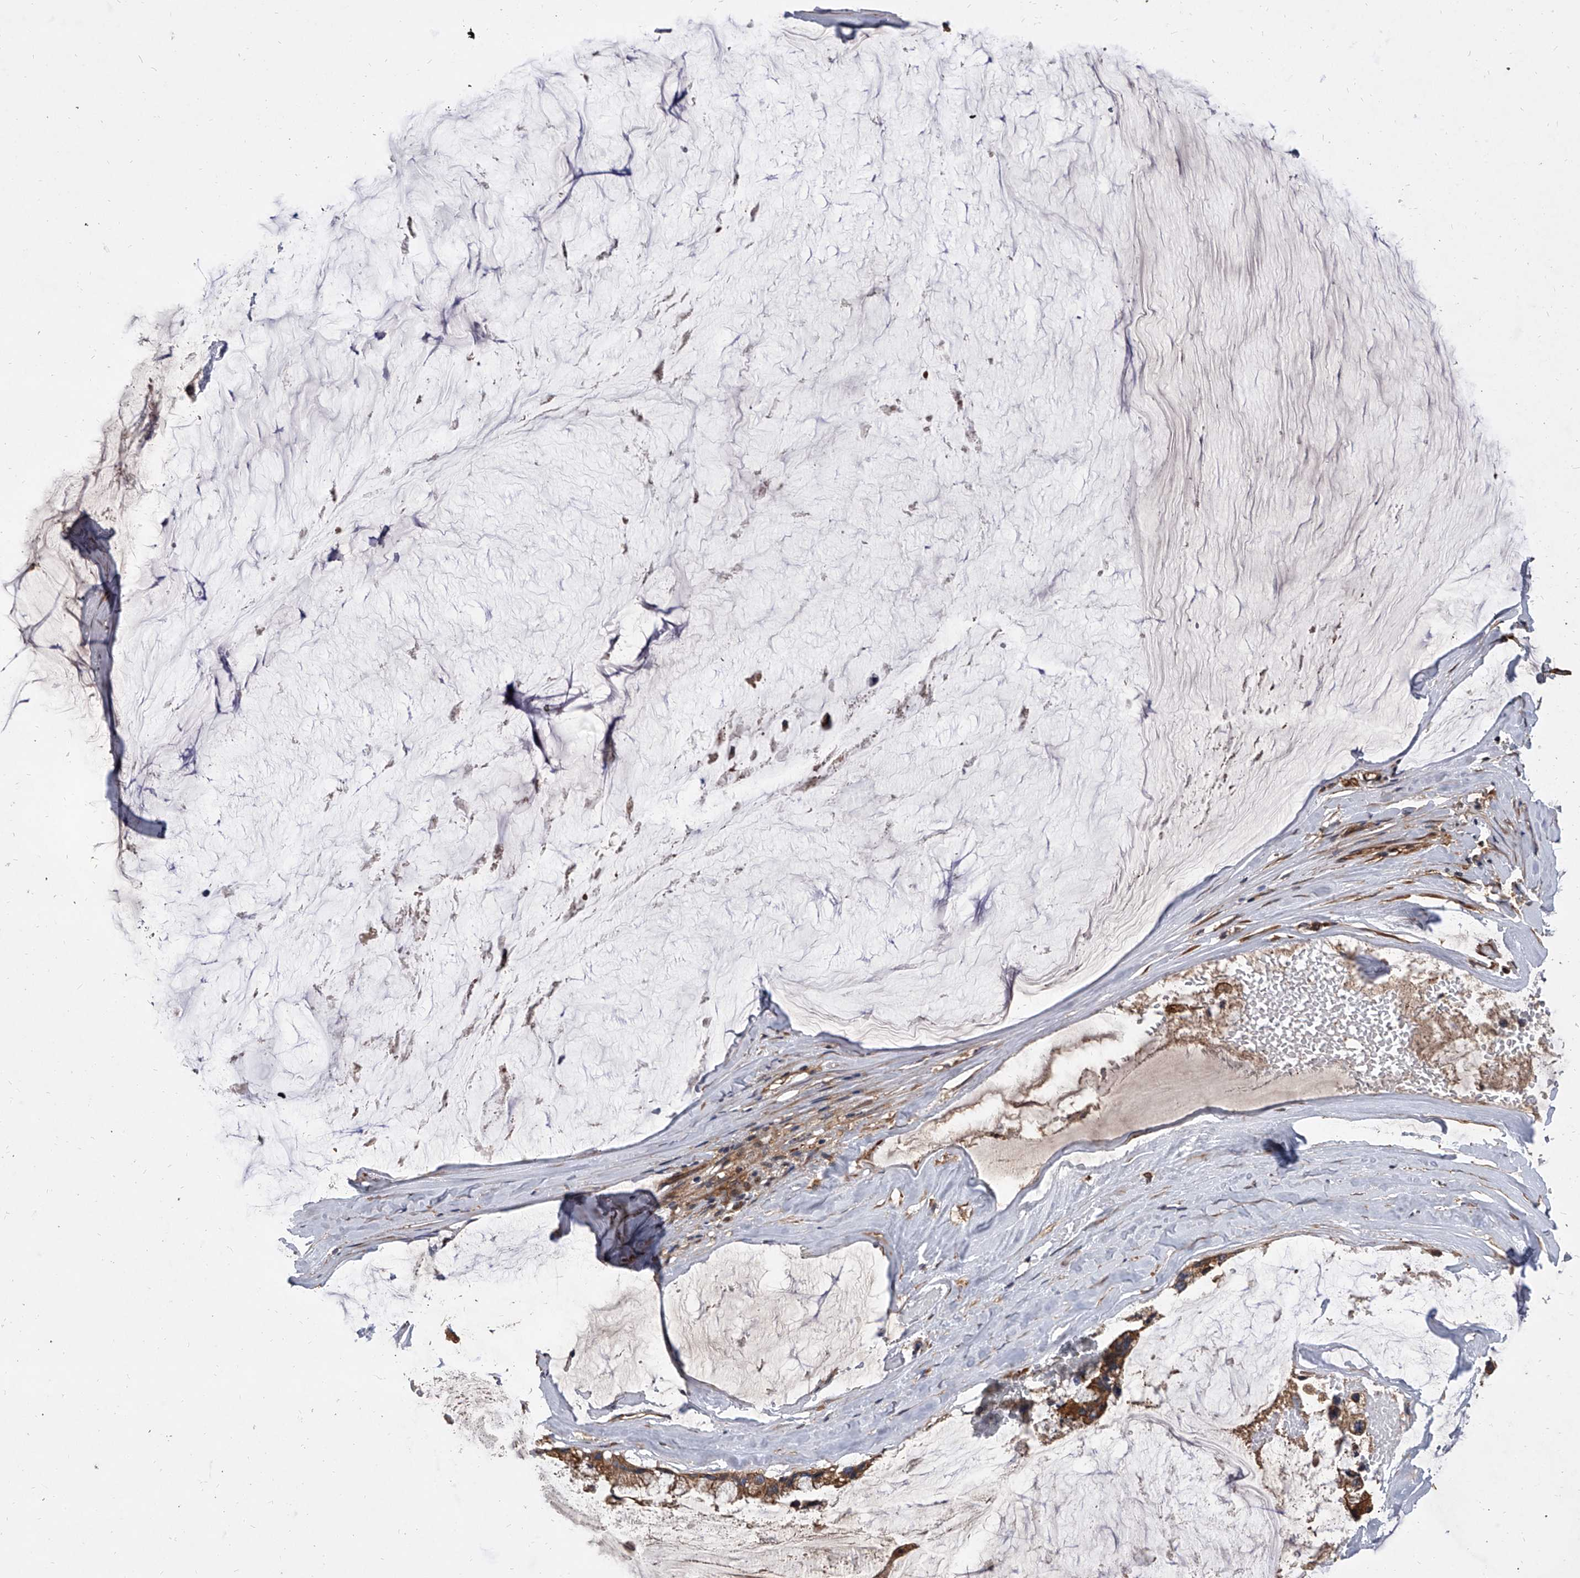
{"staining": {"intensity": "moderate", "quantity": ">75%", "location": "cytoplasmic/membranous"}, "tissue": "ovarian cancer", "cell_type": "Tumor cells", "image_type": "cancer", "snomed": [{"axis": "morphology", "description": "Cystadenocarcinoma, mucinous, NOS"}, {"axis": "topography", "description": "Ovary"}], "caption": "A brown stain highlights moderate cytoplasmic/membranous positivity of a protein in human mucinous cystadenocarcinoma (ovarian) tumor cells.", "gene": "EXOC4", "patient": {"sex": "female", "age": 39}}